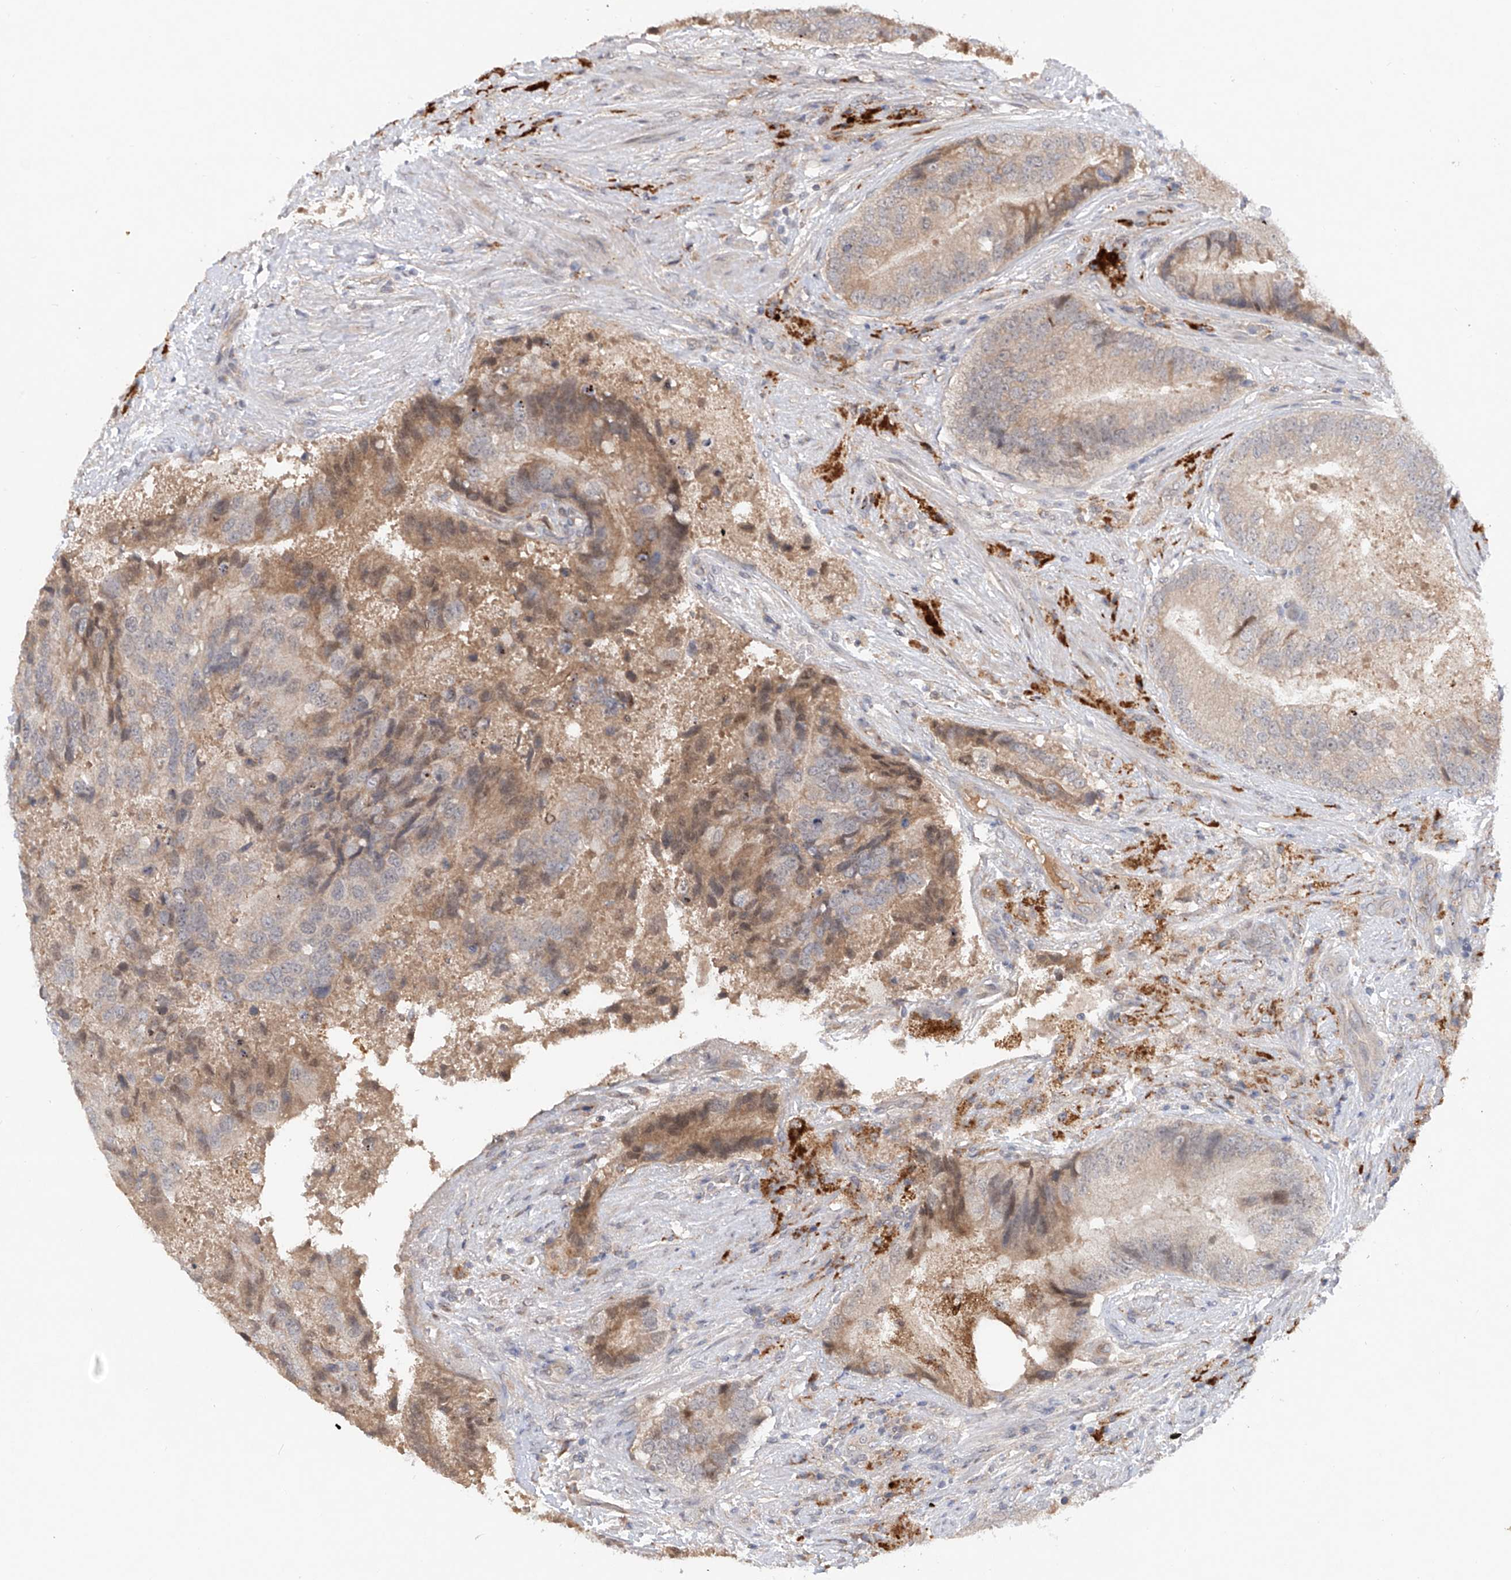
{"staining": {"intensity": "weak", "quantity": "25%-75%", "location": "cytoplasmic/membranous"}, "tissue": "prostate cancer", "cell_type": "Tumor cells", "image_type": "cancer", "snomed": [{"axis": "morphology", "description": "Adenocarcinoma, High grade"}, {"axis": "topography", "description": "Prostate"}], "caption": "Prostate cancer (adenocarcinoma (high-grade)) stained with a protein marker exhibits weak staining in tumor cells.", "gene": "FAM135A", "patient": {"sex": "male", "age": 70}}